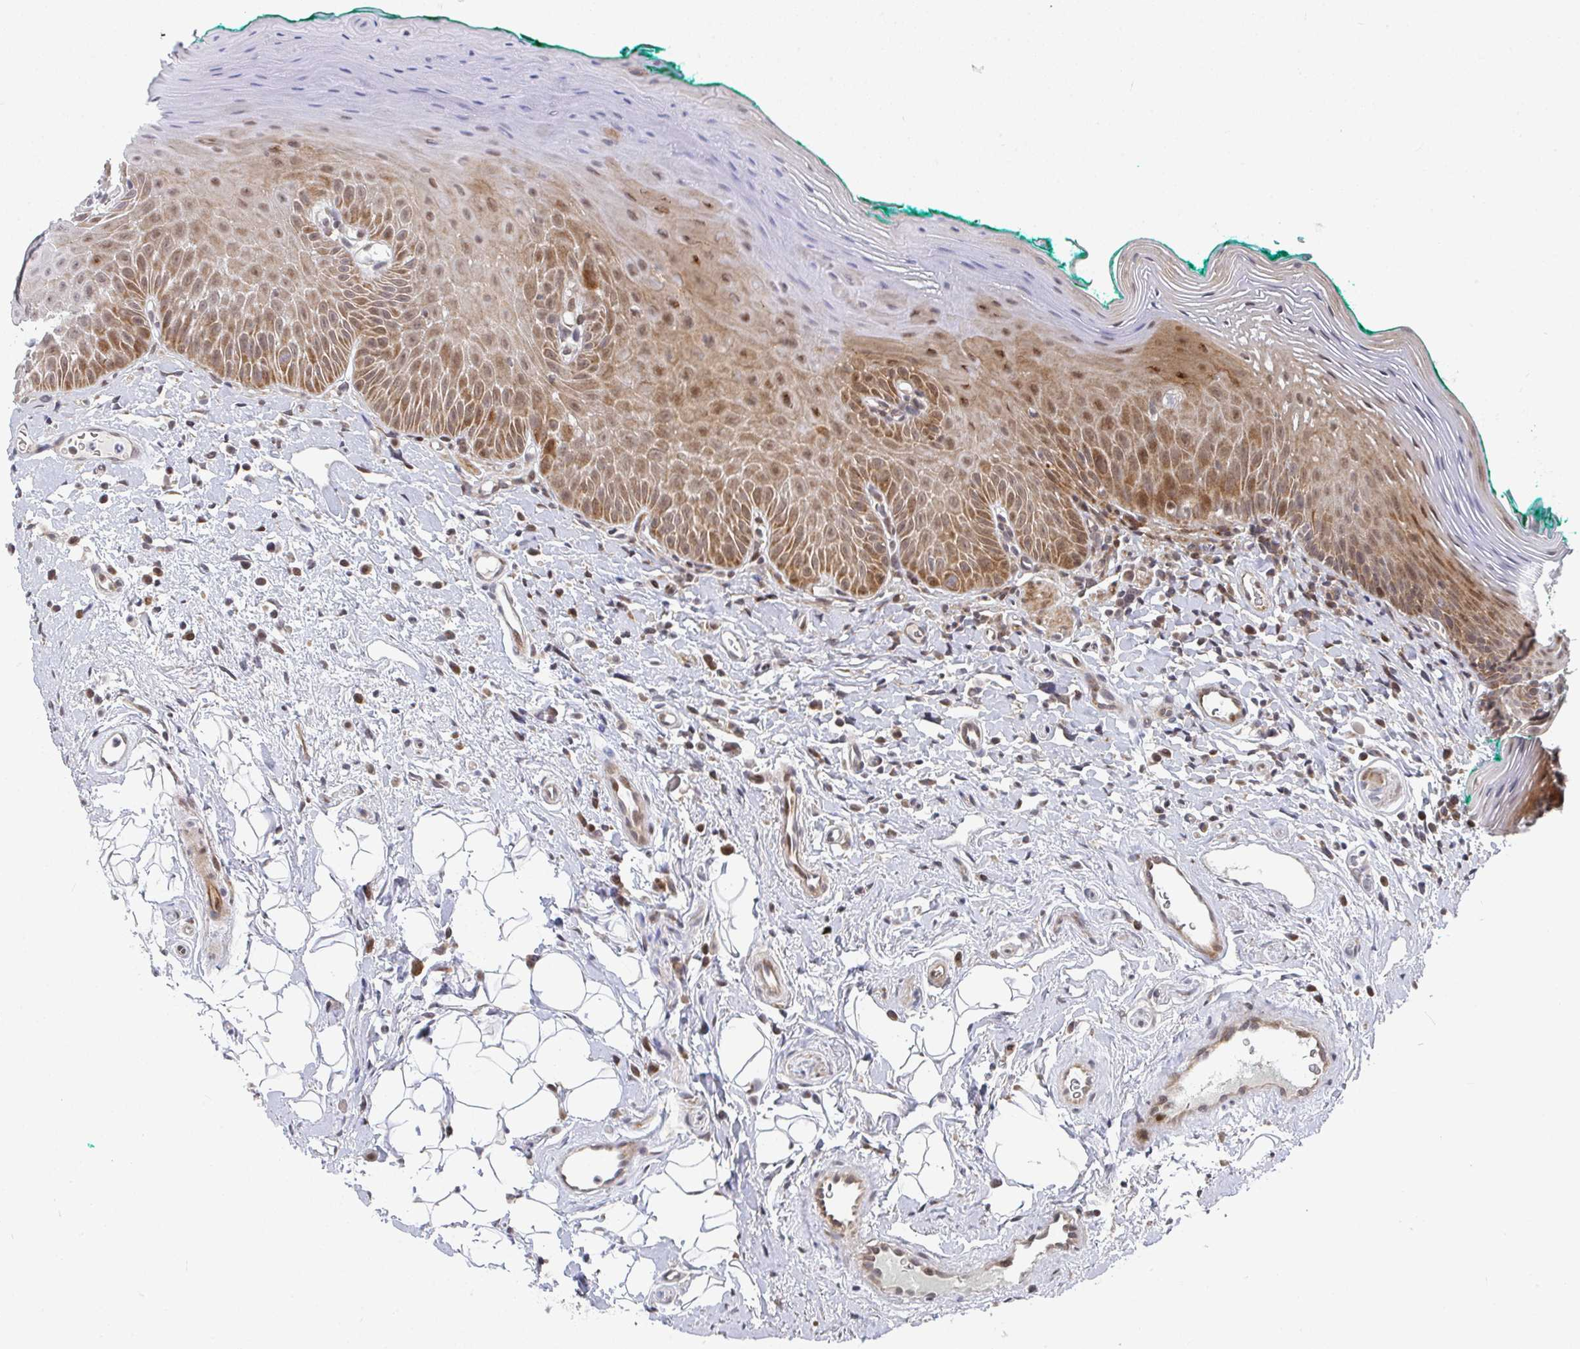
{"staining": {"intensity": "moderate", "quantity": ">75%", "location": "cytoplasmic/membranous,nuclear"}, "tissue": "oral mucosa", "cell_type": "Squamous epithelial cells", "image_type": "normal", "snomed": [{"axis": "morphology", "description": "Normal tissue, NOS"}, {"axis": "topography", "description": "Oral tissue"}, {"axis": "topography", "description": "Tounge, NOS"}], "caption": "Protein analysis of normal oral mucosa exhibits moderate cytoplasmic/membranous,nuclear expression in about >75% of squamous epithelial cells. Ihc stains the protein in brown and the nuclei are stained blue.", "gene": "RBBP5", "patient": {"sex": "male", "age": 83}}